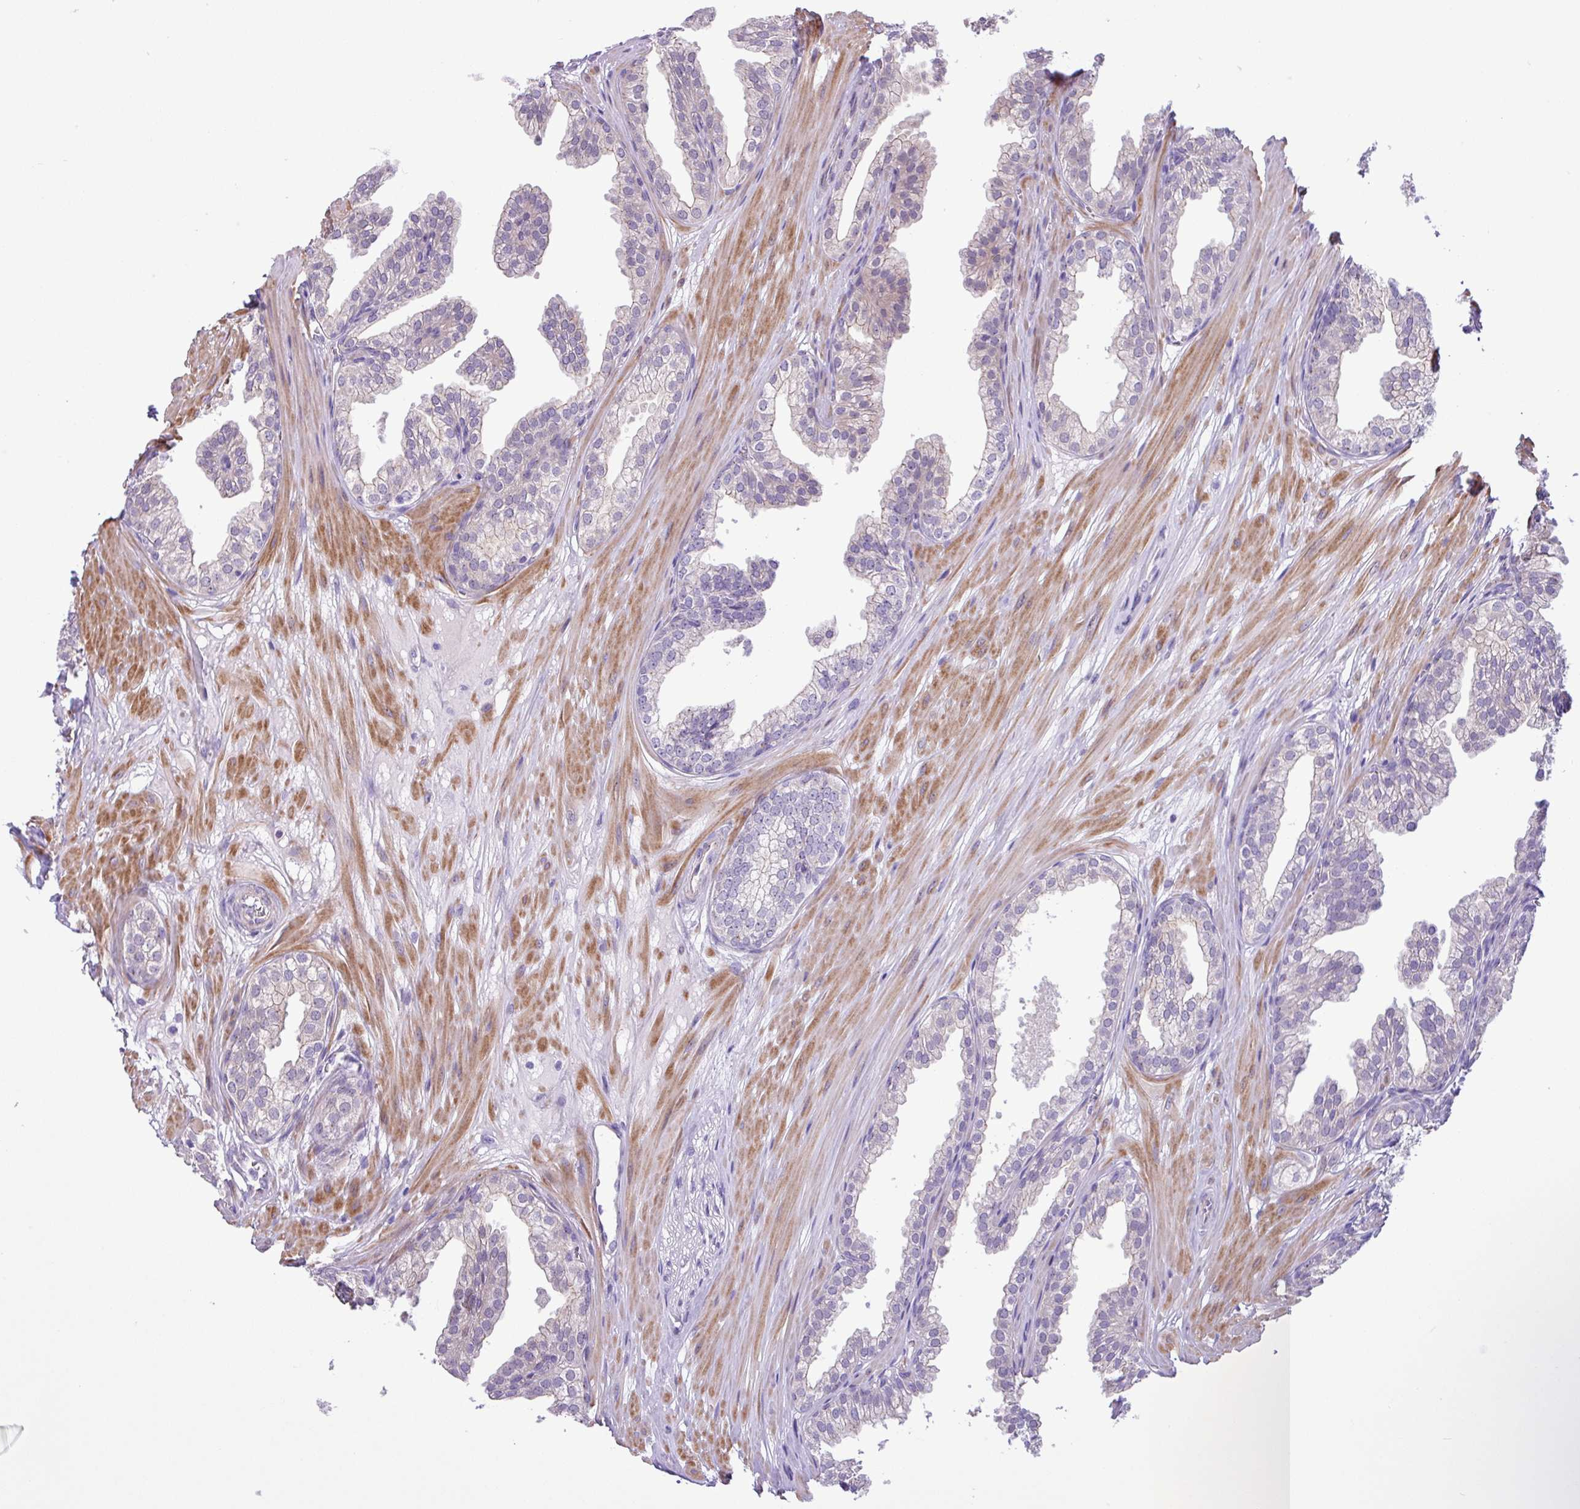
{"staining": {"intensity": "negative", "quantity": "none", "location": "none"}, "tissue": "prostate", "cell_type": "Glandular cells", "image_type": "normal", "snomed": [{"axis": "morphology", "description": "Normal tissue, NOS"}, {"axis": "topography", "description": "Prostate"}, {"axis": "topography", "description": "Peripheral nerve tissue"}], "caption": "IHC of normal prostate shows no expression in glandular cells.", "gene": "SPINK8", "patient": {"sex": "male", "age": 55}}